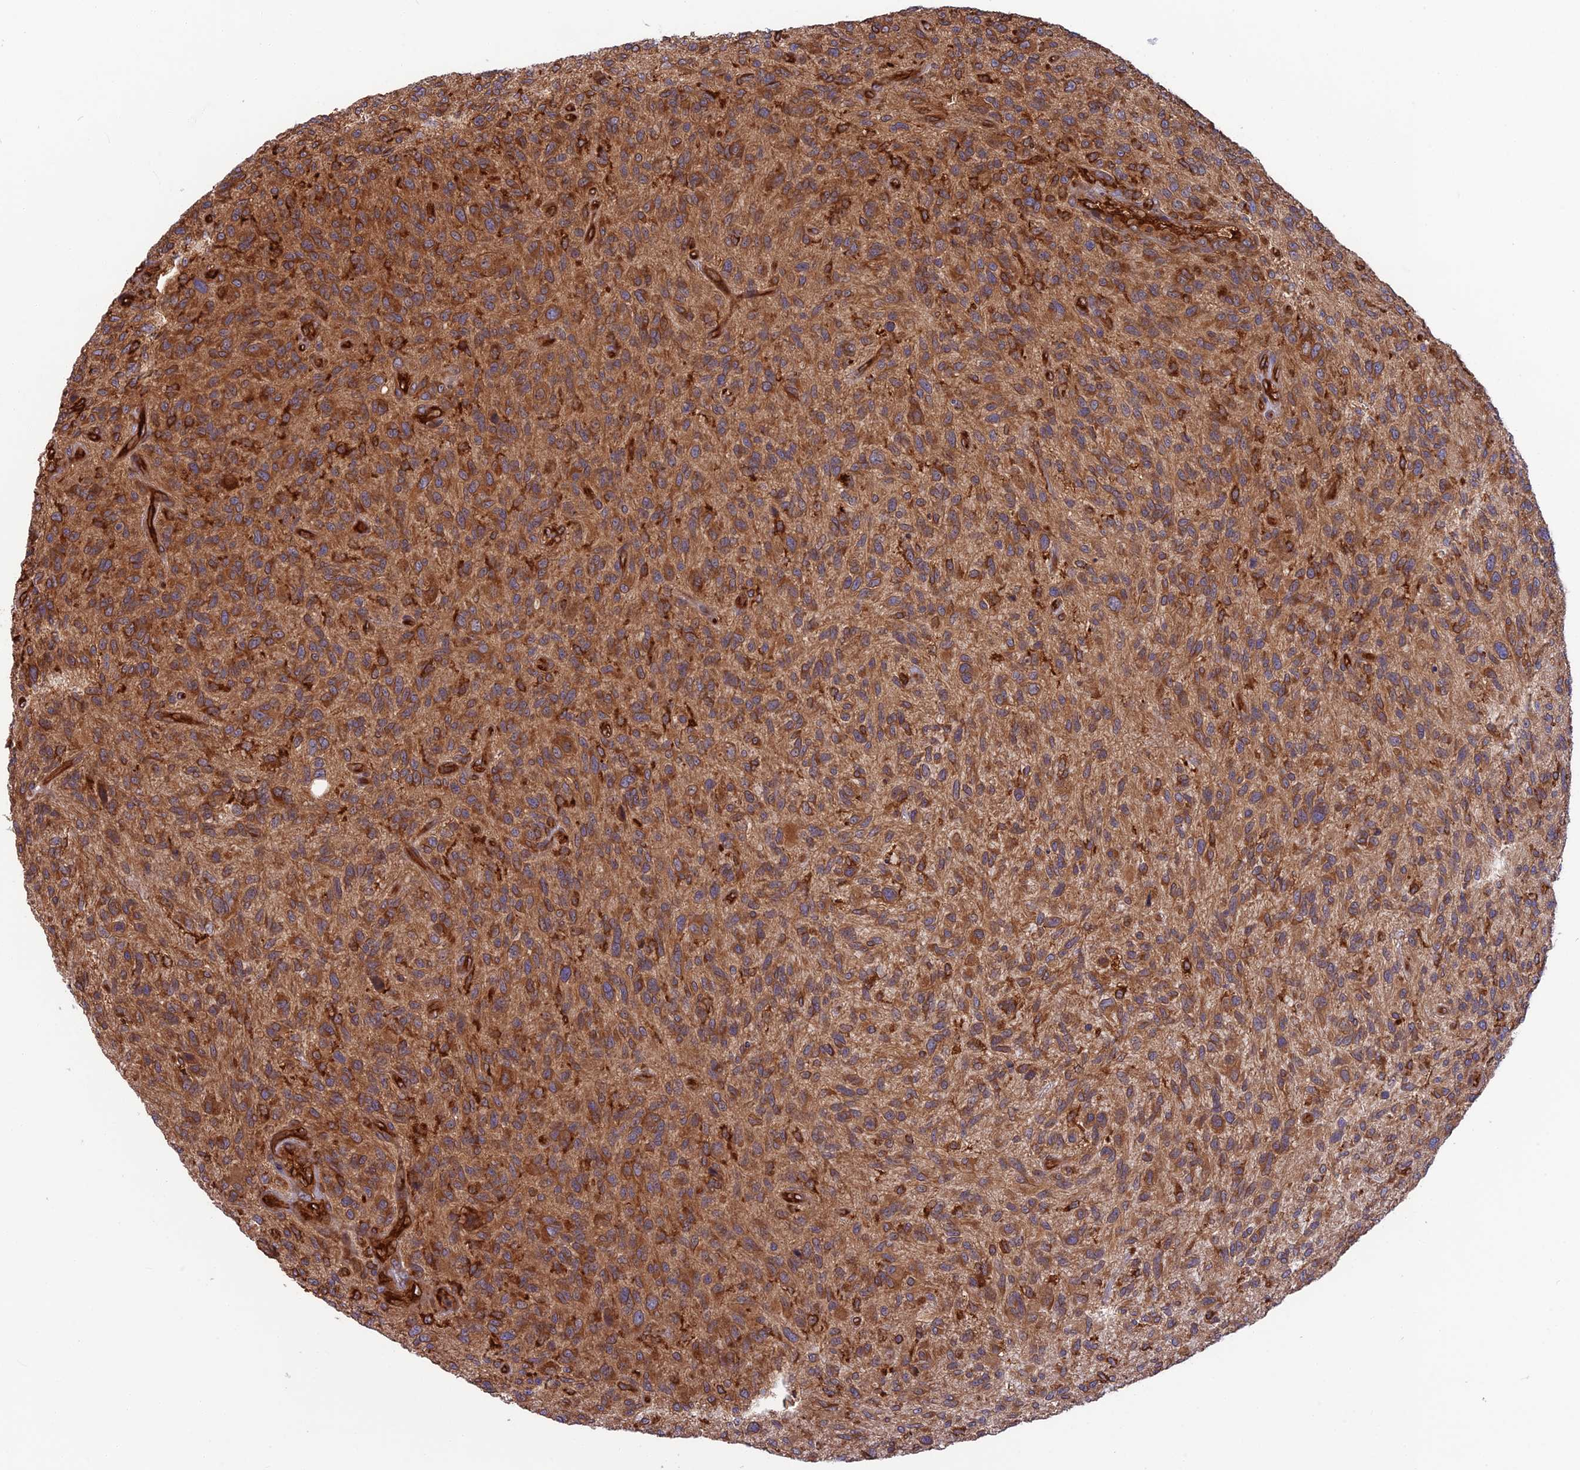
{"staining": {"intensity": "moderate", "quantity": ">75%", "location": "cytoplasmic/membranous"}, "tissue": "glioma", "cell_type": "Tumor cells", "image_type": "cancer", "snomed": [{"axis": "morphology", "description": "Glioma, malignant, High grade"}, {"axis": "topography", "description": "Brain"}], "caption": "Immunohistochemical staining of human glioma displays moderate cytoplasmic/membranous protein staining in about >75% of tumor cells.", "gene": "WDR1", "patient": {"sex": "male", "age": 47}}